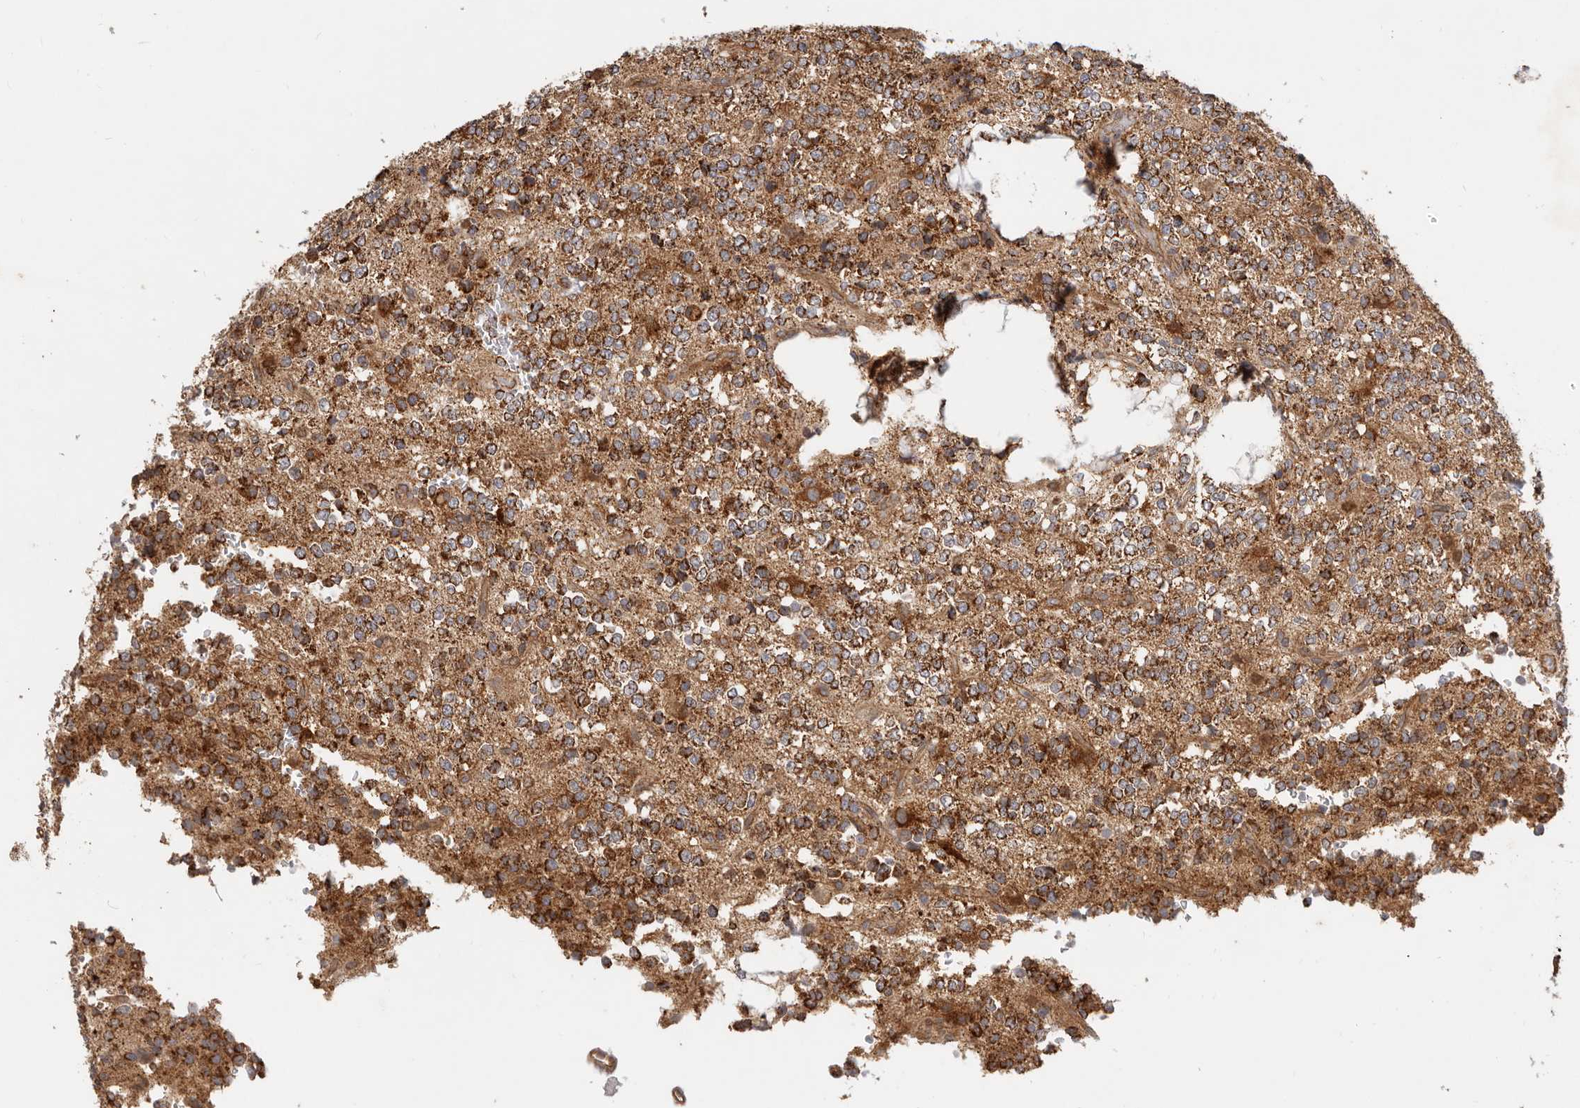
{"staining": {"intensity": "moderate", "quantity": ">75%", "location": "cytoplasmic/membranous"}, "tissue": "glioma", "cell_type": "Tumor cells", "image_type": "cancer", "snomed": [{"axis": "morphology", "description": "Glioma, malignant, High grade"}, {"axis": "topography", "description": "Brain"}], "caption": "Glioma stained with IHC shows moderate cytoplasmic/membranous staining in approximately >75% of tumor cells. The staining was performed using DAB, with brown indicating positive protein expression. Nuclei are stained blue with hematoxylin.", "gene": "USP49", "patient": {"sex": "female", "age": 62}}